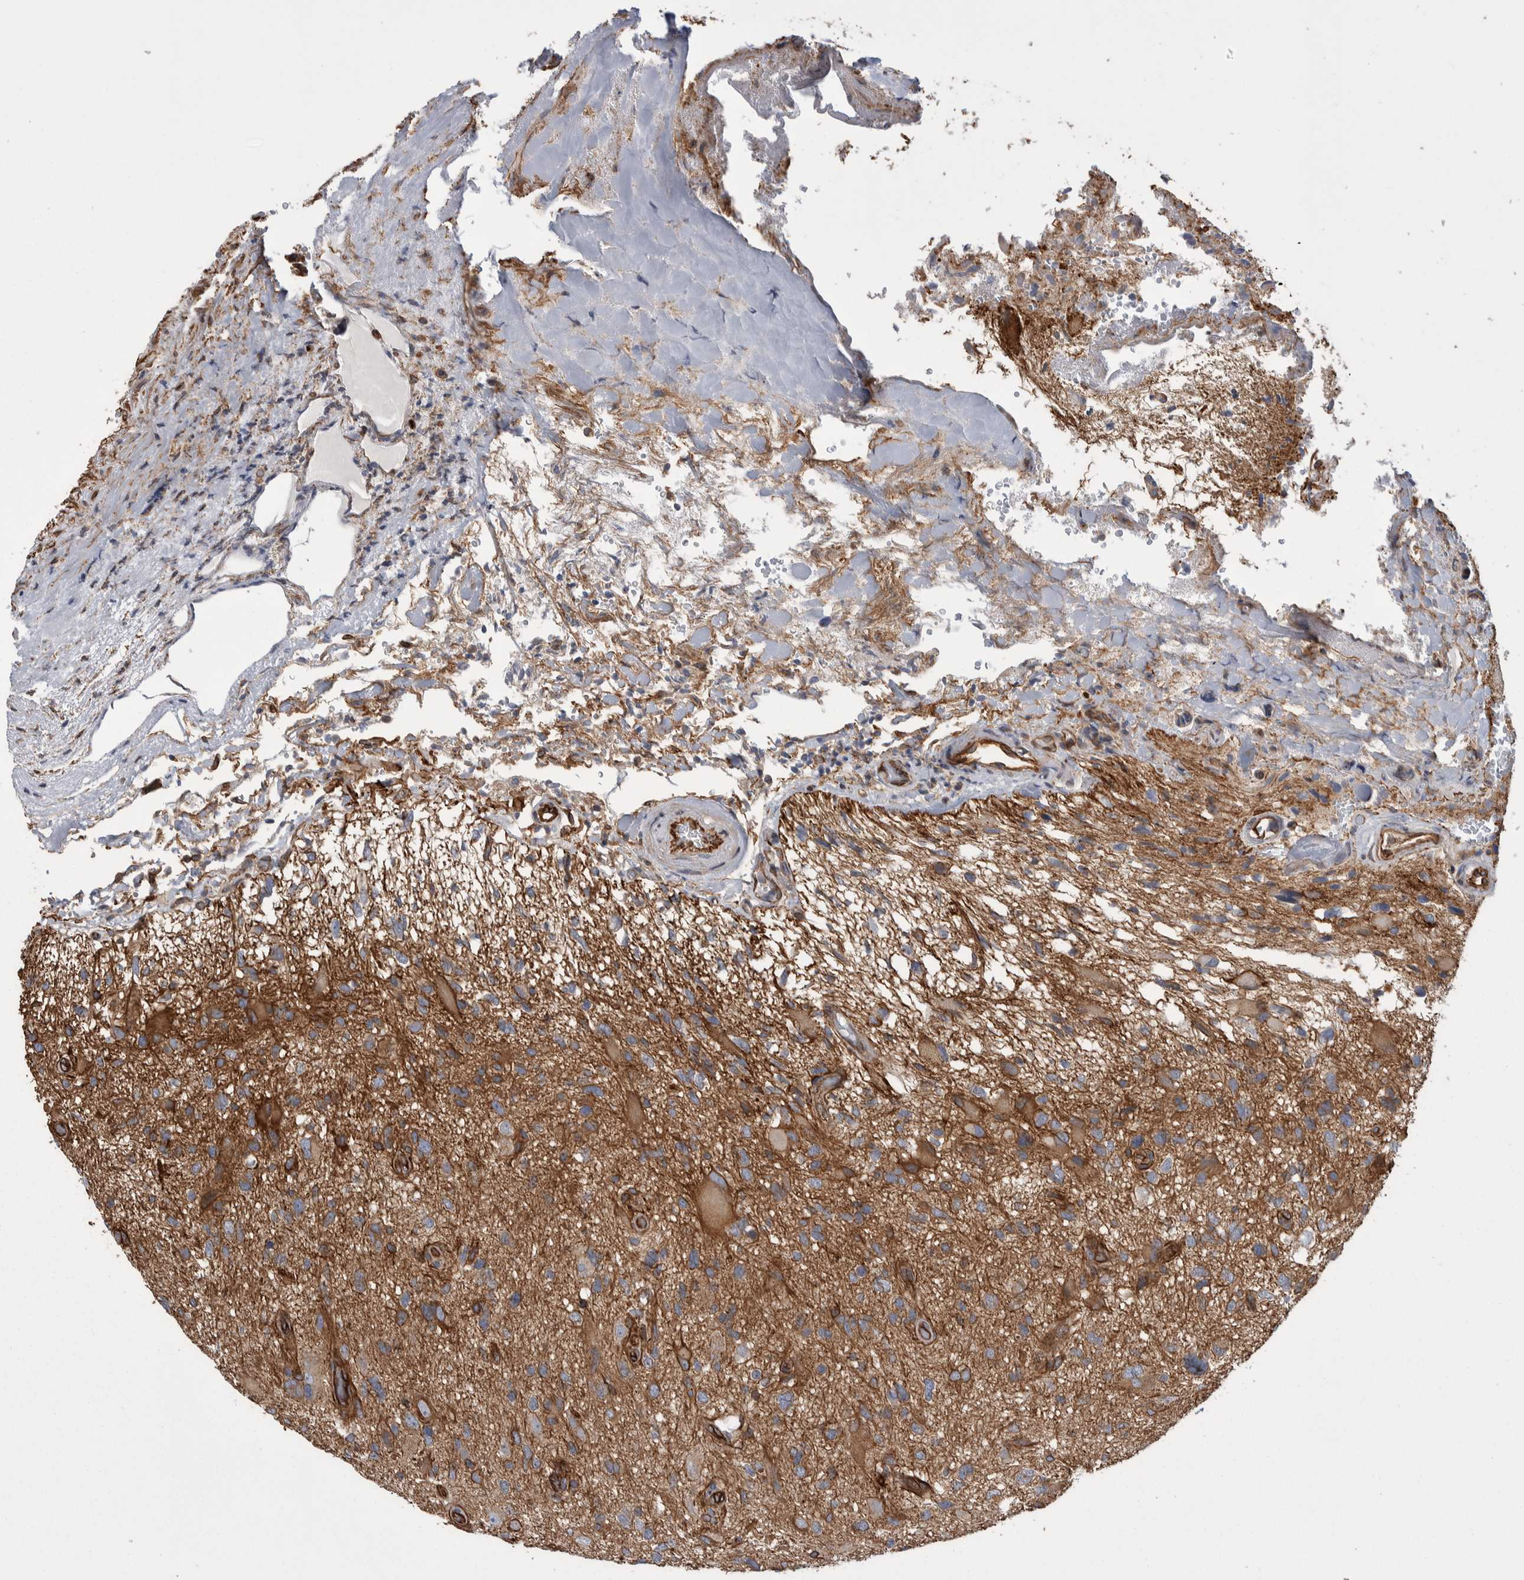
{"staining": {"intensity": "moderate", "quantity": ">75%", "location": "cytoplasmic/membranous"}, "tissue": "glioma", "cell_type": "Tumor cells", "image_type": "cancer", "snomed": [{"axis": "morphology", "description": "Glioma, malignant, High grade"}, {"axis": "topography", "description": "Brain"}], "caption": "Human high-grade glioma (malignant) stained with a protein marker demonstrates moderate staining in tumor cells.", "gene": "KIF12", "patient": {"sex": "male", "age": 33}}